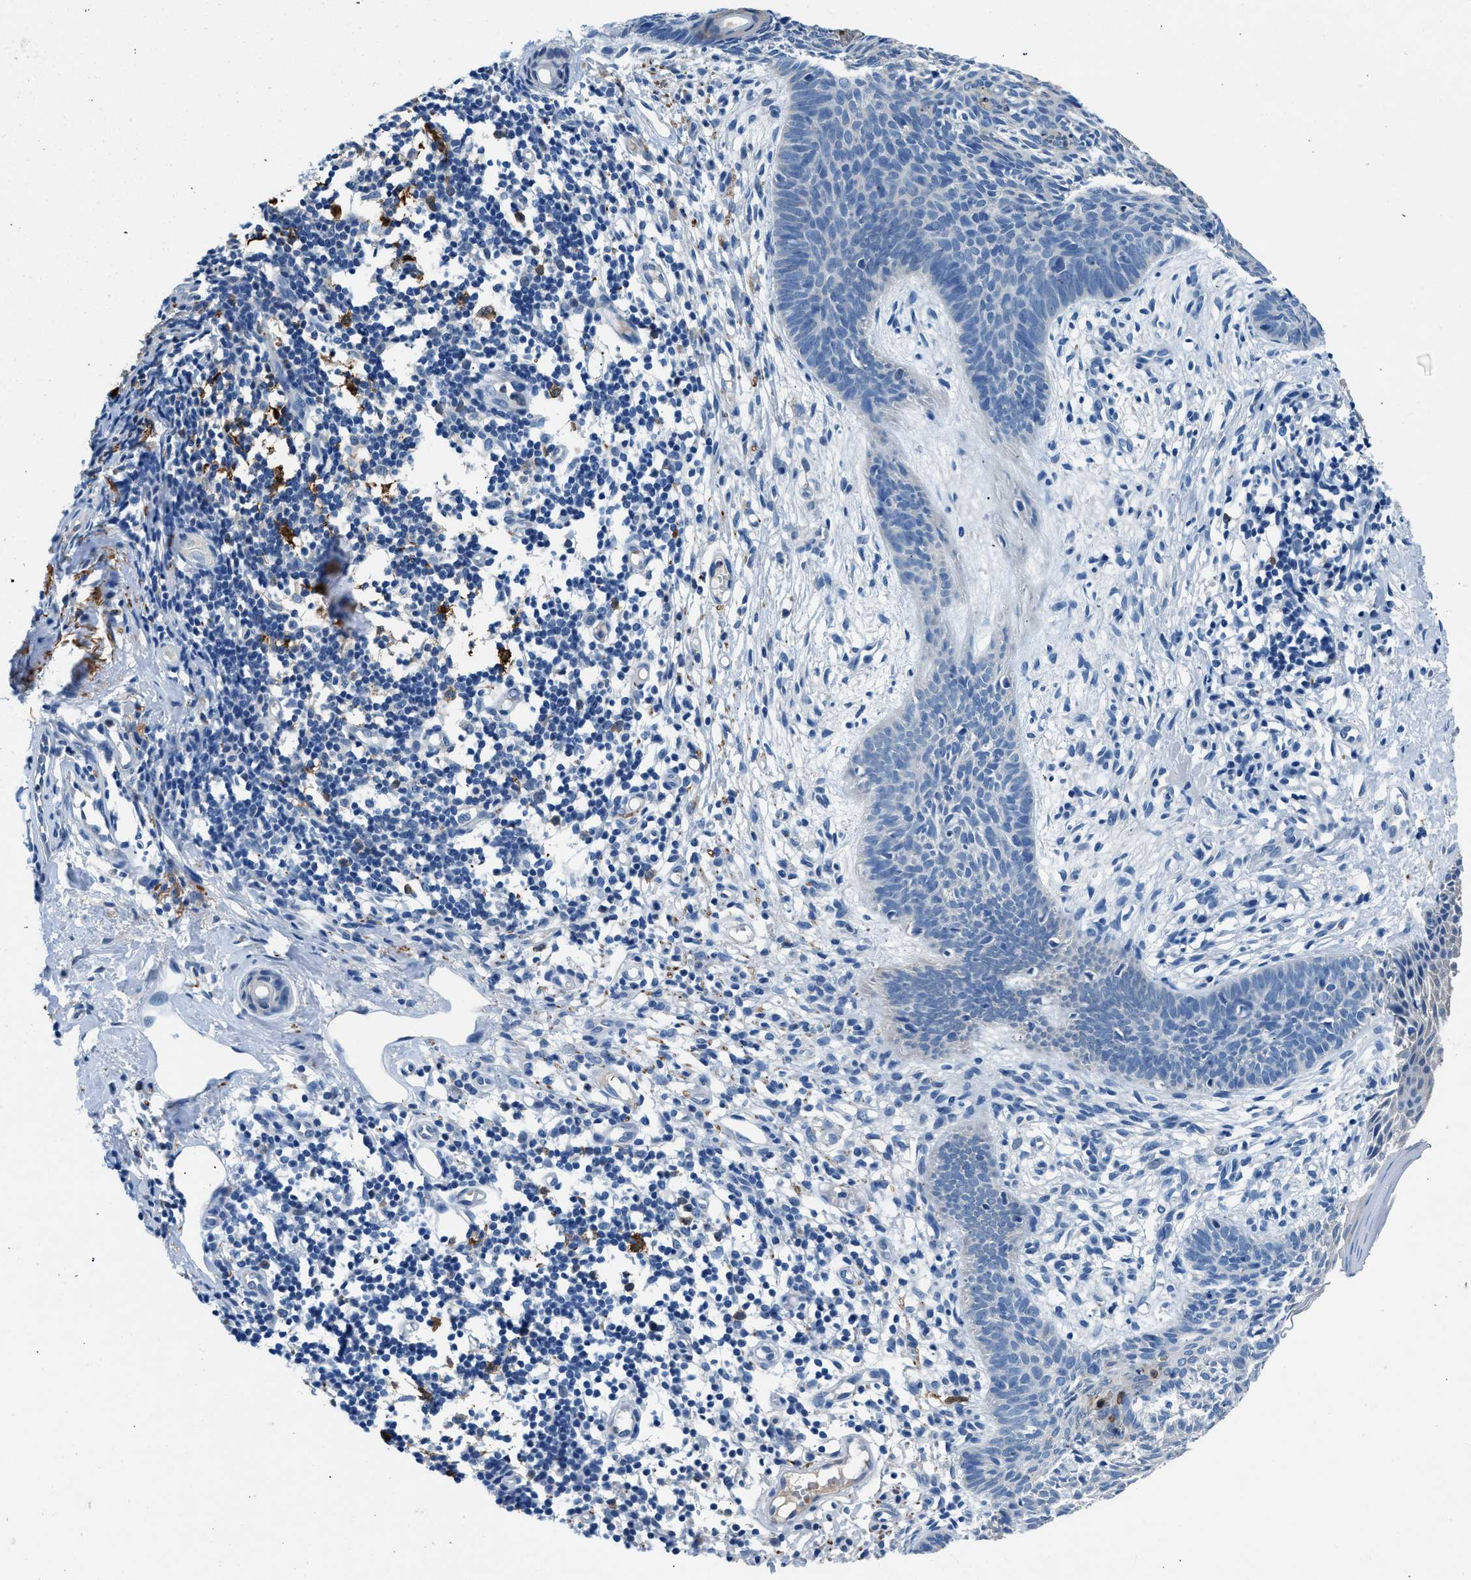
{"staining": {"intensity": "negative", "quantity": "none", "location": "none"}, "tissue": "skin cancer", "cell_type": "Tumor cells", "image_type": "cancer", "snomed": [{"axis": "morphology", "description": "Basal cell carcinoma"}, {"axis": "topography", "description": "Skin"}], "caption": "Human skin cancer (basal cell carcinoma) stained for a protein using immunohistochemistry (IHC) reveals no expression in tumor cells.", "gene": "FADS6", "patient": {"sex": "male", "age": 60}}